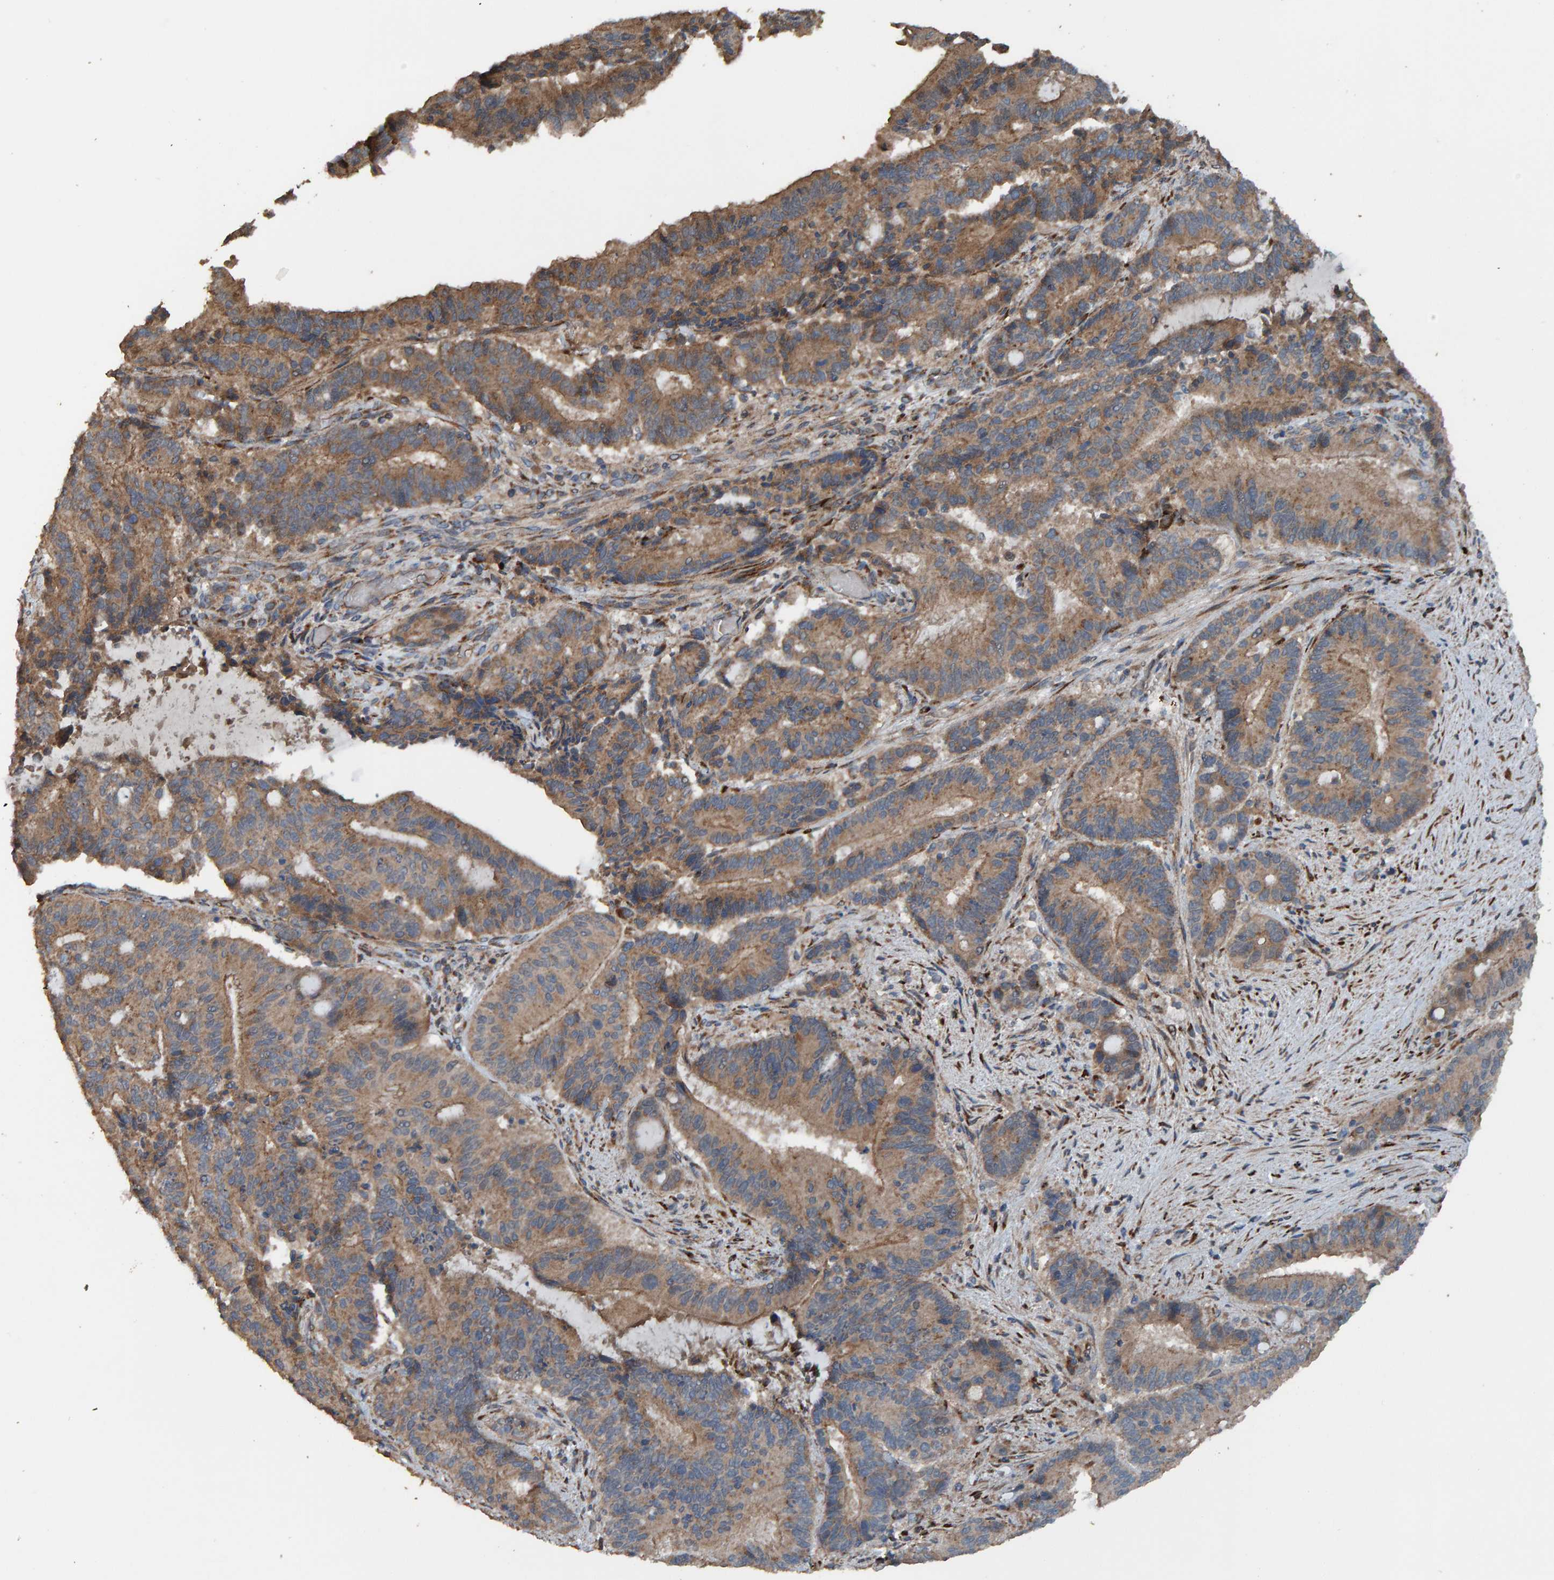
{"staining": {"intensity": "moderate", "quantity": ">75%", "location": "cytoplasmic/membranous"}, "tissue": "liver cancer", "cell_type": "Tumor cells", "image_type": "cancer", "snomed": [{"axis": "morphology", "description": "Normal tissue, NOS"}, {"axis": "morphology", "description": "Cholangiocarcinoma"}, {"axis": "topography", "description": "Liver"}, {"axis": "topography", "description": "Peripheral nerve tissue"}], "caption": "Immunohistochemistry of human liver cancer displays medium levels of moderate cytoplasmic/membranous positivity in approximately >75% of tumor cells.", "gene": "DUS1L", "patient": {"sex": "female", "age": 73}}